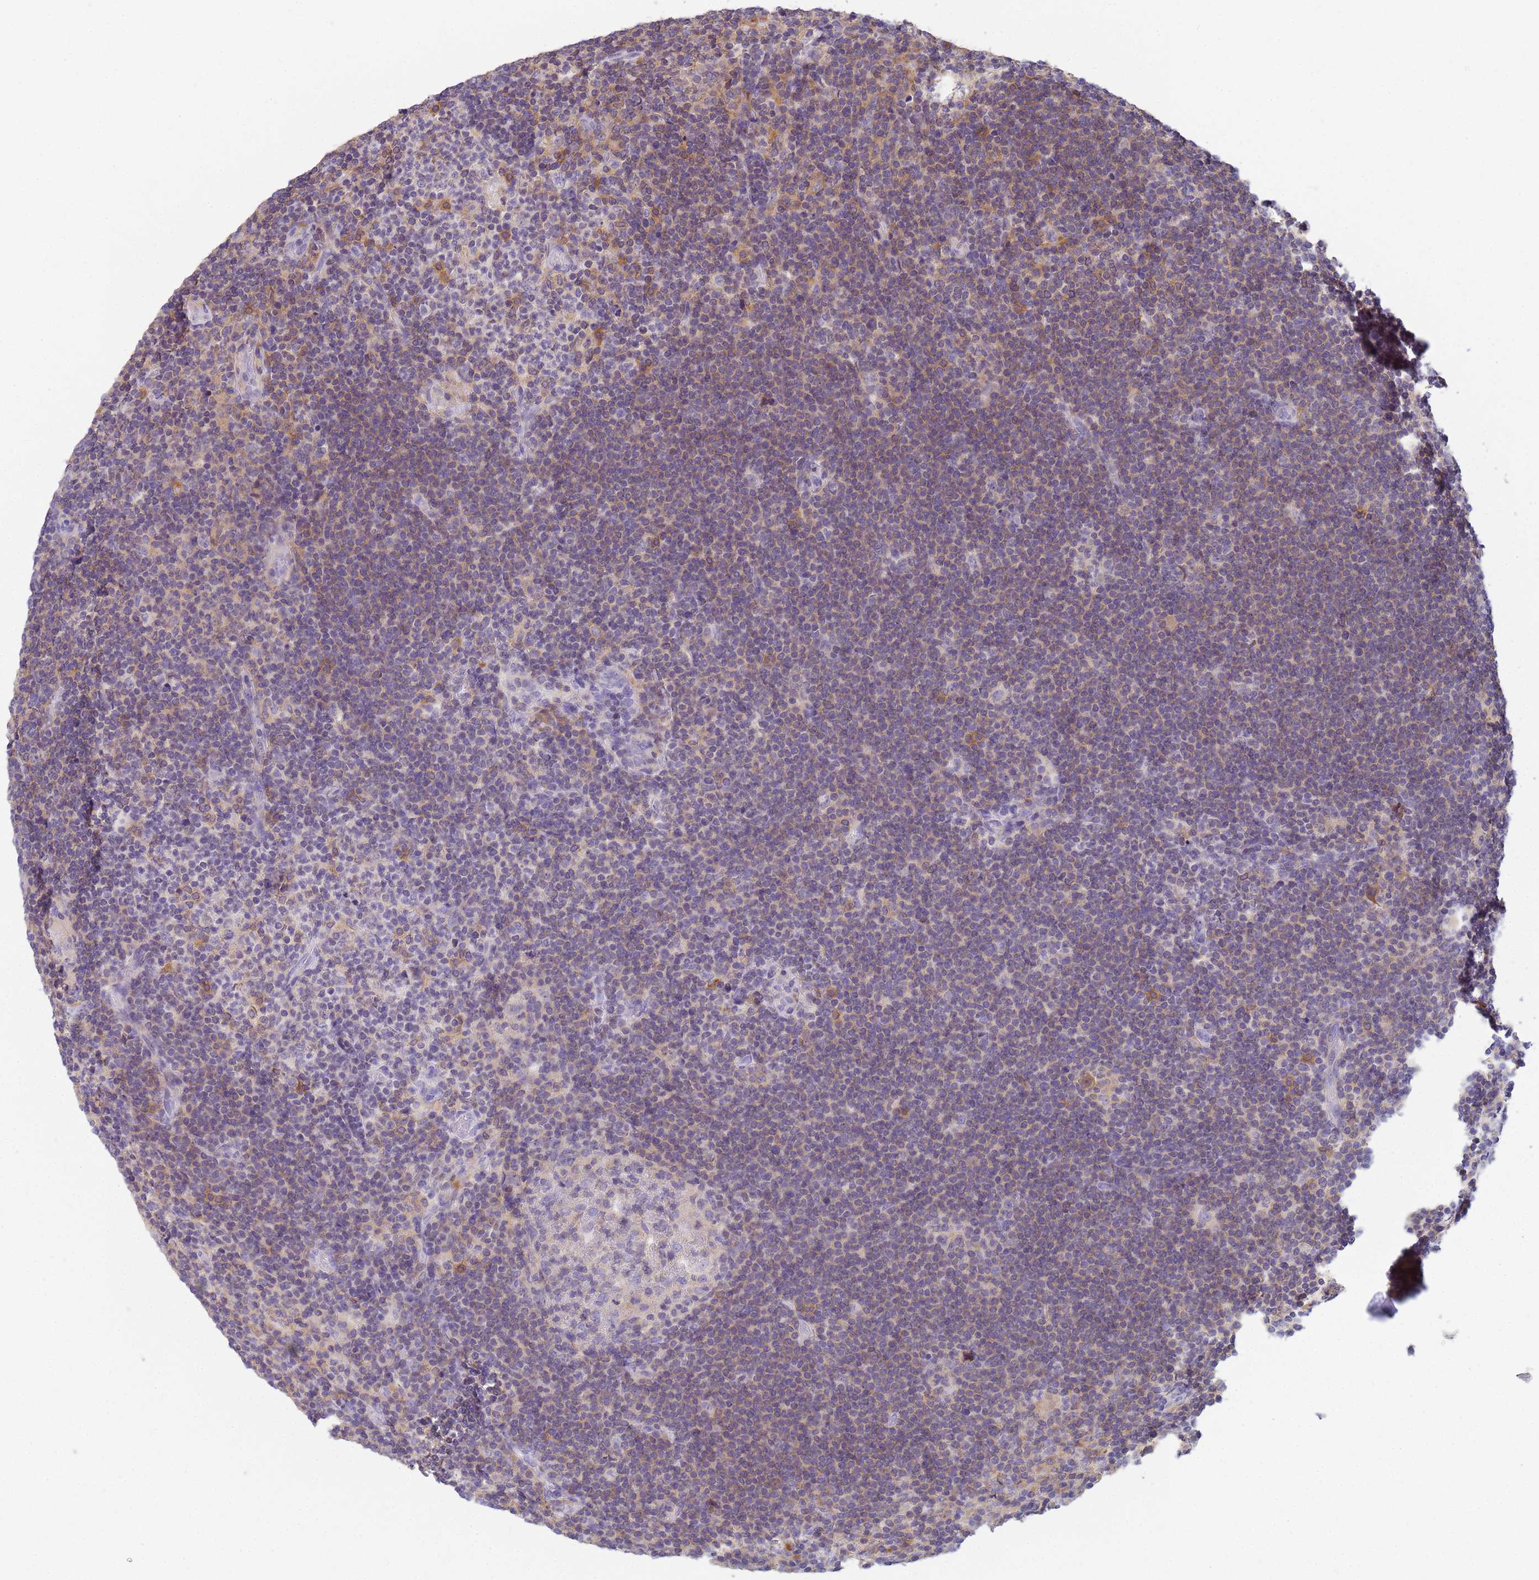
{"staining": {"intensity": "negative", "quantity": "none", "location": "none"}, "tissue": "lymphoma", "cell_type": "Tumor cells", "image_type": "cancer", "snomed": [{"axis": "morphology", "description": "Hodgkin's disease, NOS"}, {"axis": "topography", "description": "Lymph node"}], "caption": "Hodgkin's disease was stained to show a protein in brown. There is no significant expression in tumor cells.", "gene": "KLHL13", "patient": {"sex": "female", "age": 57}}